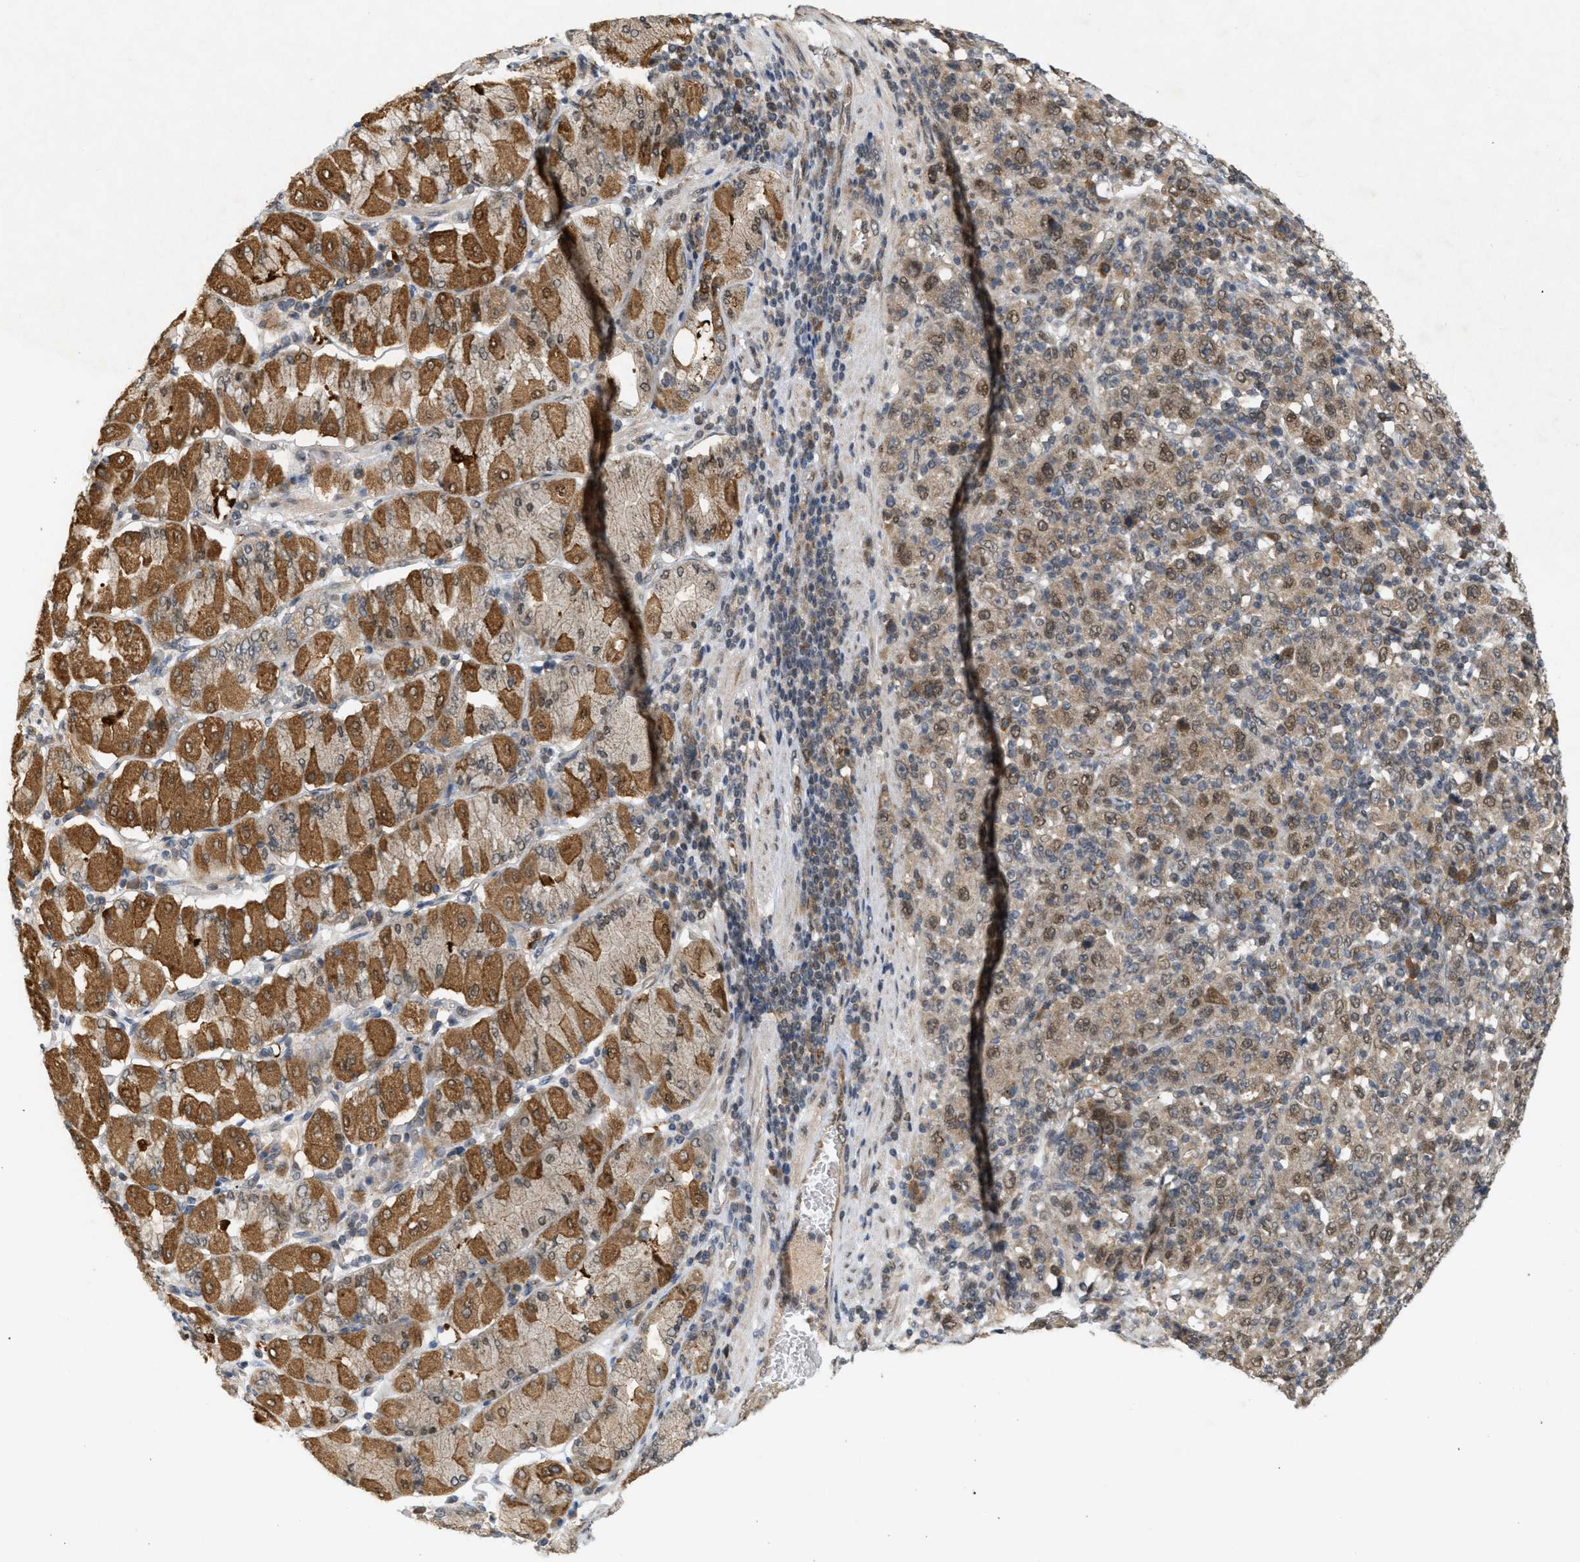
{"staining": {"intensity": "moderate", "quantity": "25%-75%", "location": "cytoplasmic/membranous,nuclear"}, "tissue": "stomach cancer", "cell_type": "Tumor cells", "image_type": "cancer", "snomed": [{"axis": "morphology", "description": "Normal tissue, NOS"}, {"axis": "morphology", "description": "Adenocarcinoma, NOS"}, {"axis": "topography", "description": "Stomach, upper"}, {"axis": "topography", "description": "Stomach"}], "caption": "This is an image of immunohistochemistry (IHC) staining of stomach cancer (adenocarcinoma), which shows moderate expression in the cytoplasmic/membranous and nuclear of tumor cells.", "gene": "PRKD1", "patient": {"sex": "male", "age": 59}}